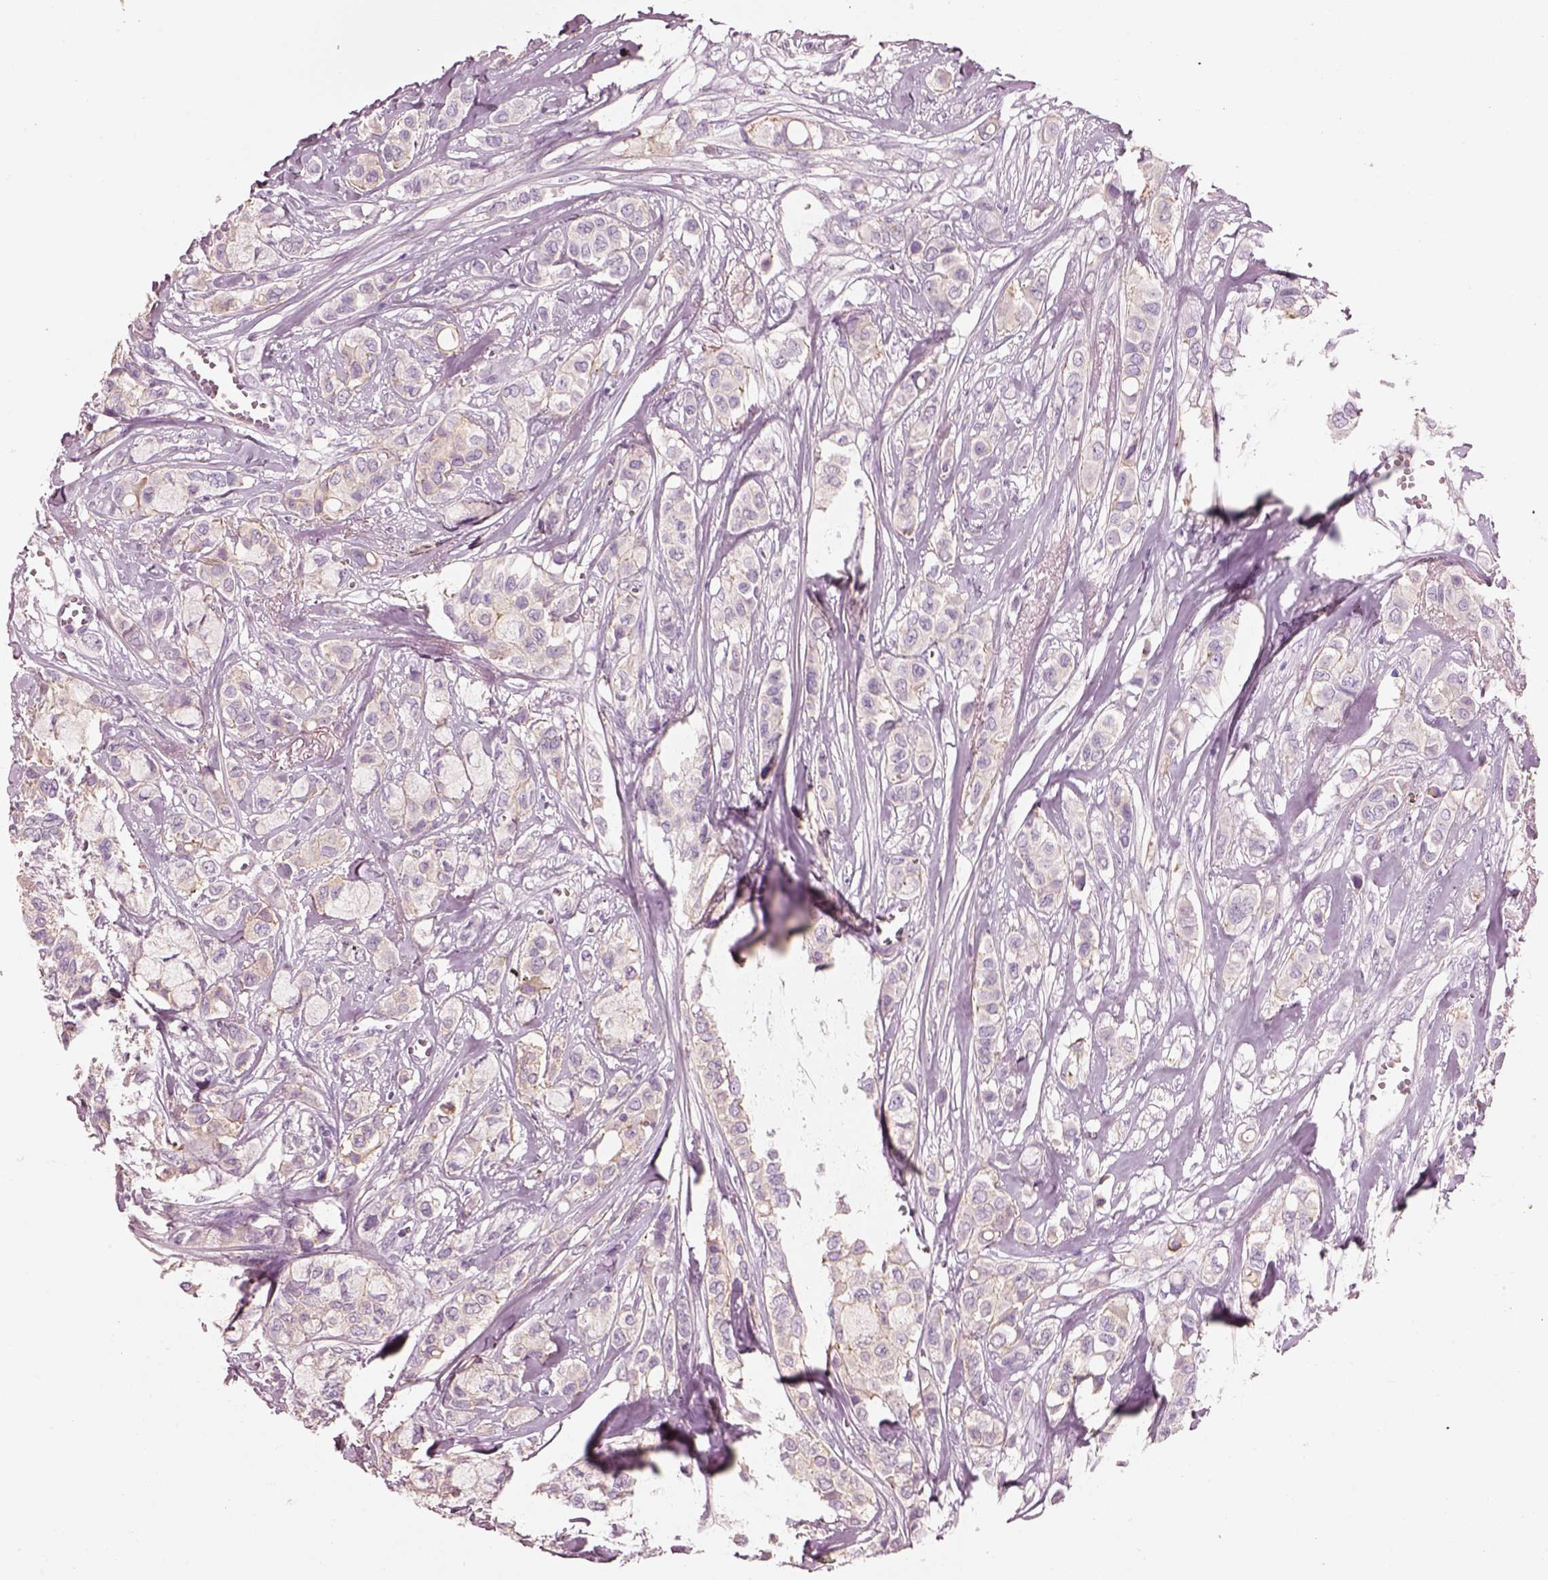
{"staining": {"intensity": "negative", "quantity": "none", "location": "none"}, "tissue": "breast cancer", "cell_type": "Tumor cells", "image_type": "cancer", "snomed": [{"axis": "morphology", "description": "Duct carcinoma"}, {"axis": "topography", "description": "Breast"}], "caption": "Tumor cells show no significant protein expression in breast invasive ductal carcinoma. Brightfield microscopy of immunohistochemistry (IHC) stained with DAB (3,3'-diaminobenzidine) (brown) and hematoxylin (blue), captured at high magnification.", "gene": "IGLL1", "patient": {"sex": "female", "age": 85}}